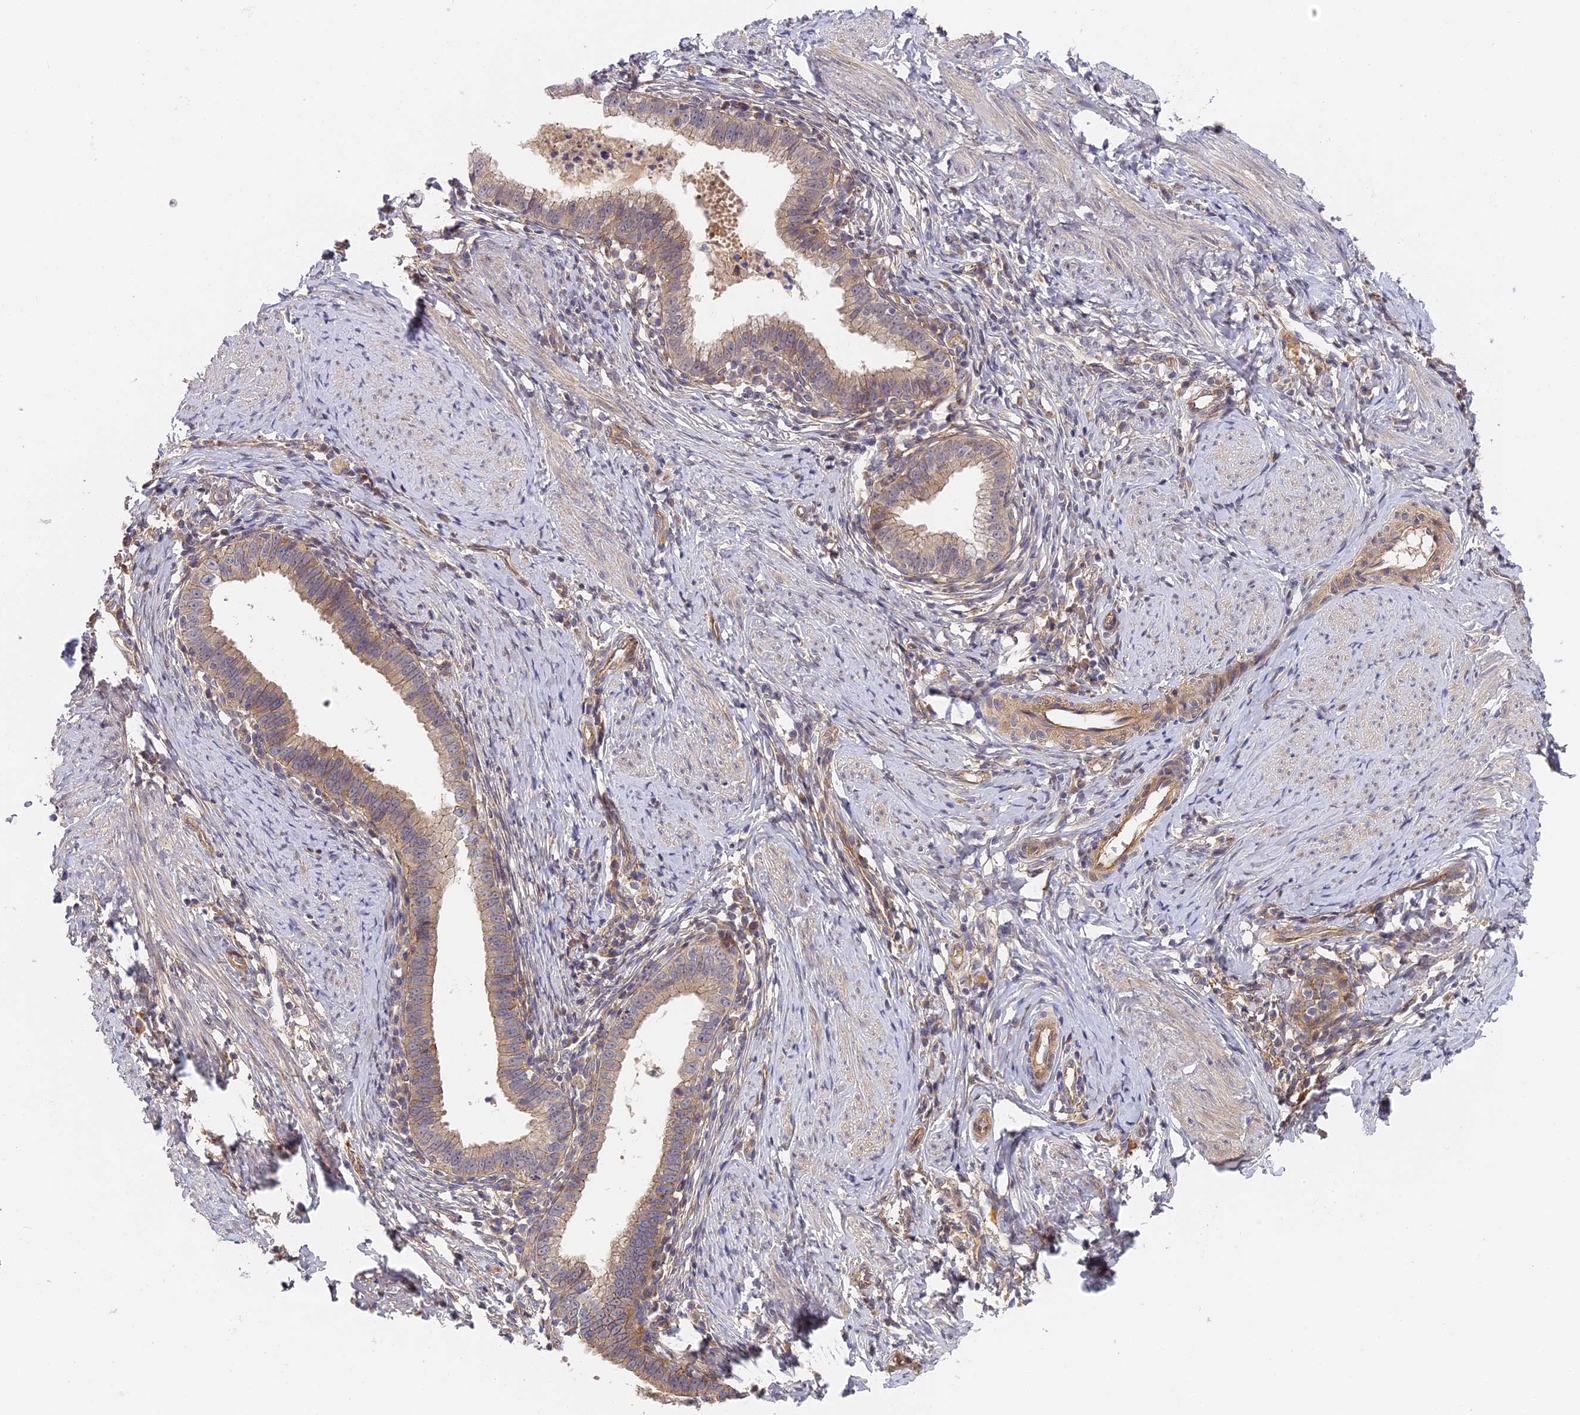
{"staining": {"intensity": "moderate", "quantity": ">75%", "location": "cytoplasmic/membranous"}, "tissue": "cervical cancer", "cell_type": "Tumor cells", "image_type": "cancer", "snomed": [{"axis": "morphology", "description": "Adenocarcinoma, NOS"}, {"axis": "topography", "description": "Cervix"}], "caption": "DAB immunohistochemical staining of human cervical cancer (adenocarcinoma) demonstrates moderate cytoplasmic/membranous protein expression in approximately >75% of tumor cells.", "gene": "MISP3", "patient": {"sex": "female", "age": 36}}